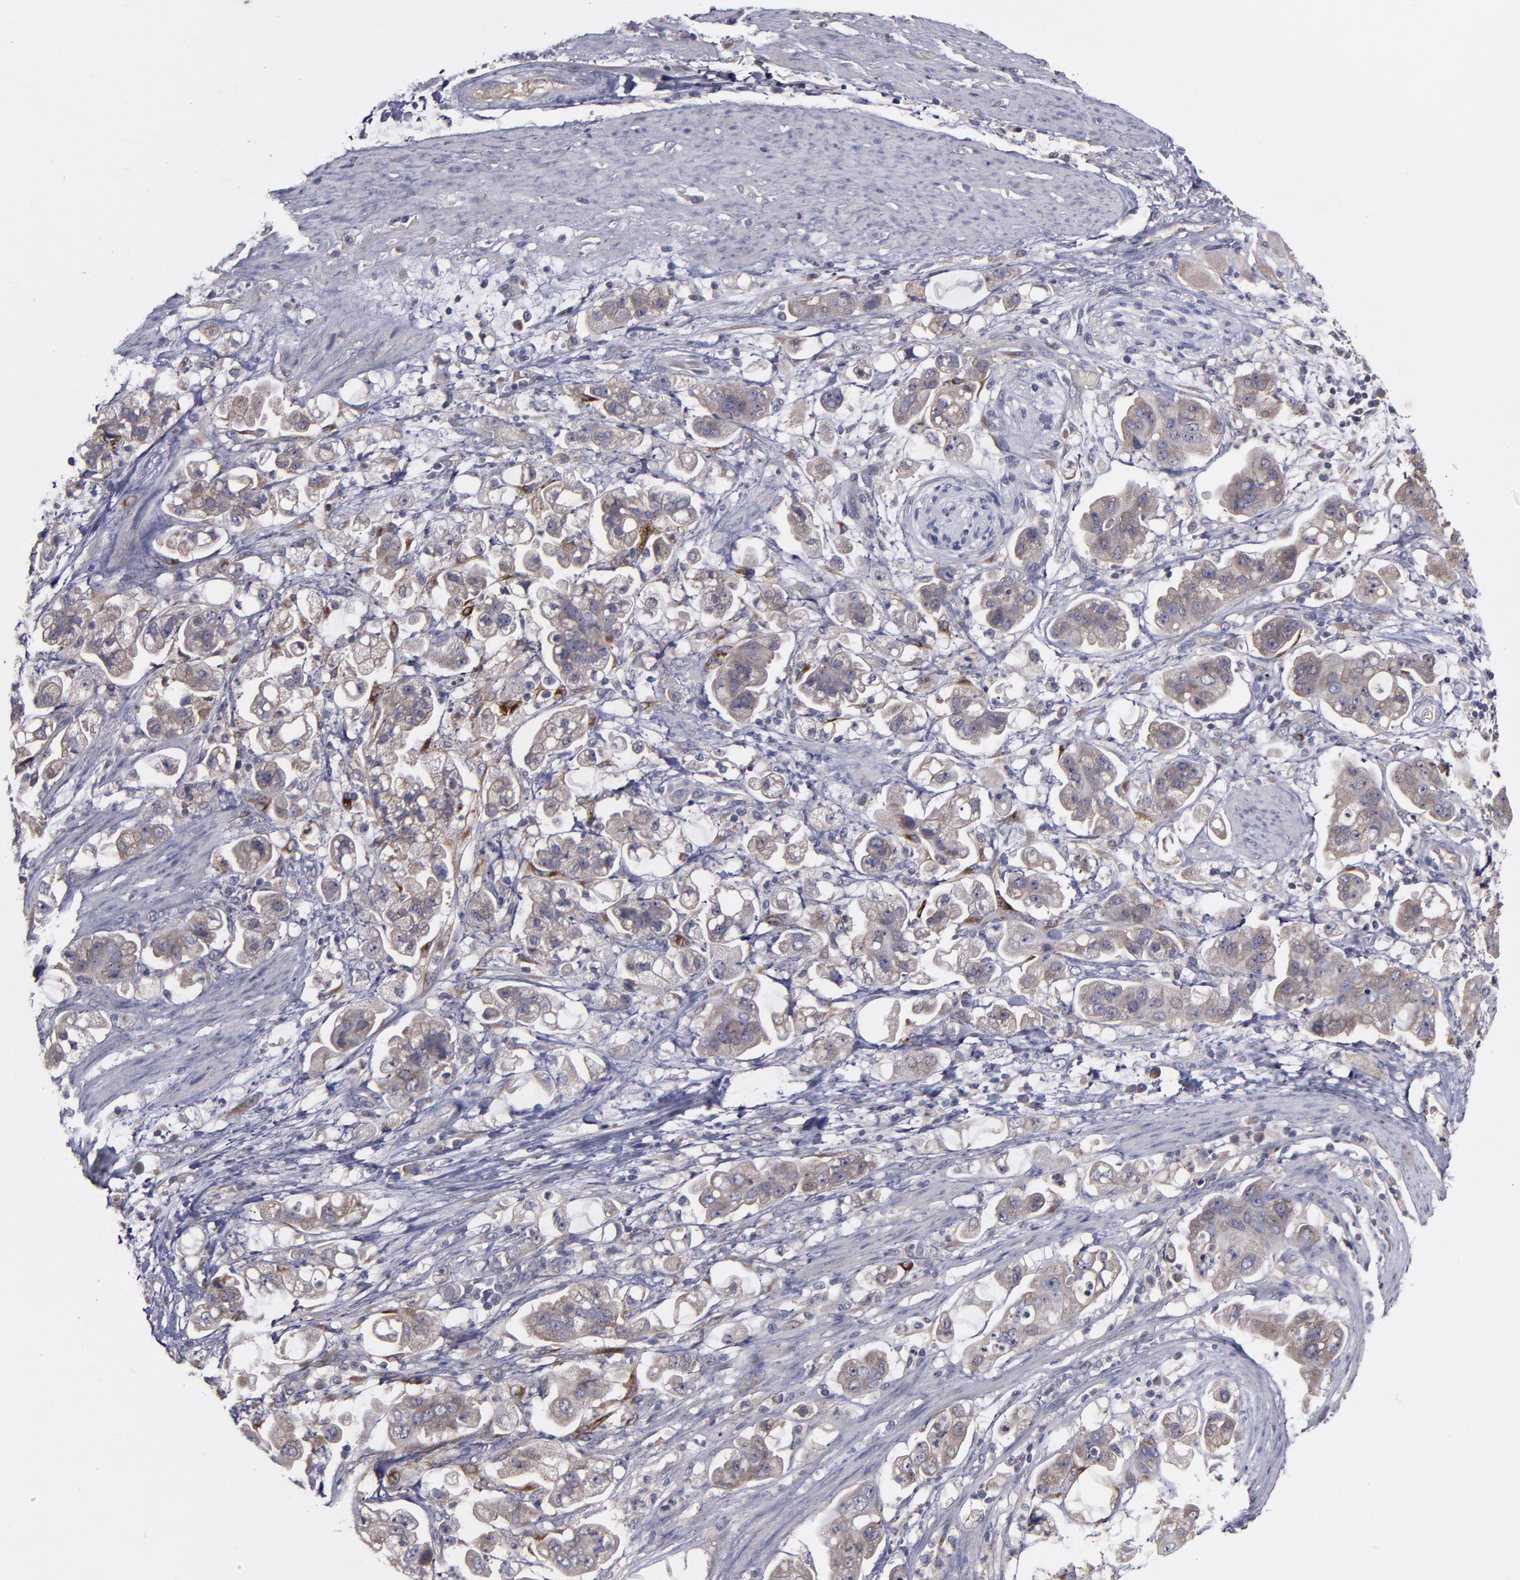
{"staining": {"intensity": "moderate", "quantity": ">75%", "location": "cytoplasmic/membranous"}, "tissue": "stomach cancer", "cell_type": "Tumor cells", "image_type": "cancer", "snomed": [{"axis": "morphology", "description": "Adenocarcinoma, NOS"}, {"axis": "topography", "description": "Stomach"}], "caption": "Immunohistochemistry (IHC) image of neoplastic tissue: stomach adenocarcinoma stained using IHC shows medium levels of moderate protein expression localized specifically in the cytoplasmic/membranous of tumor cells, appearing as a cytoplasmic/membranous brown color.", "gene": "MMP11", "patient": {"sex": "male", "age": 62}}